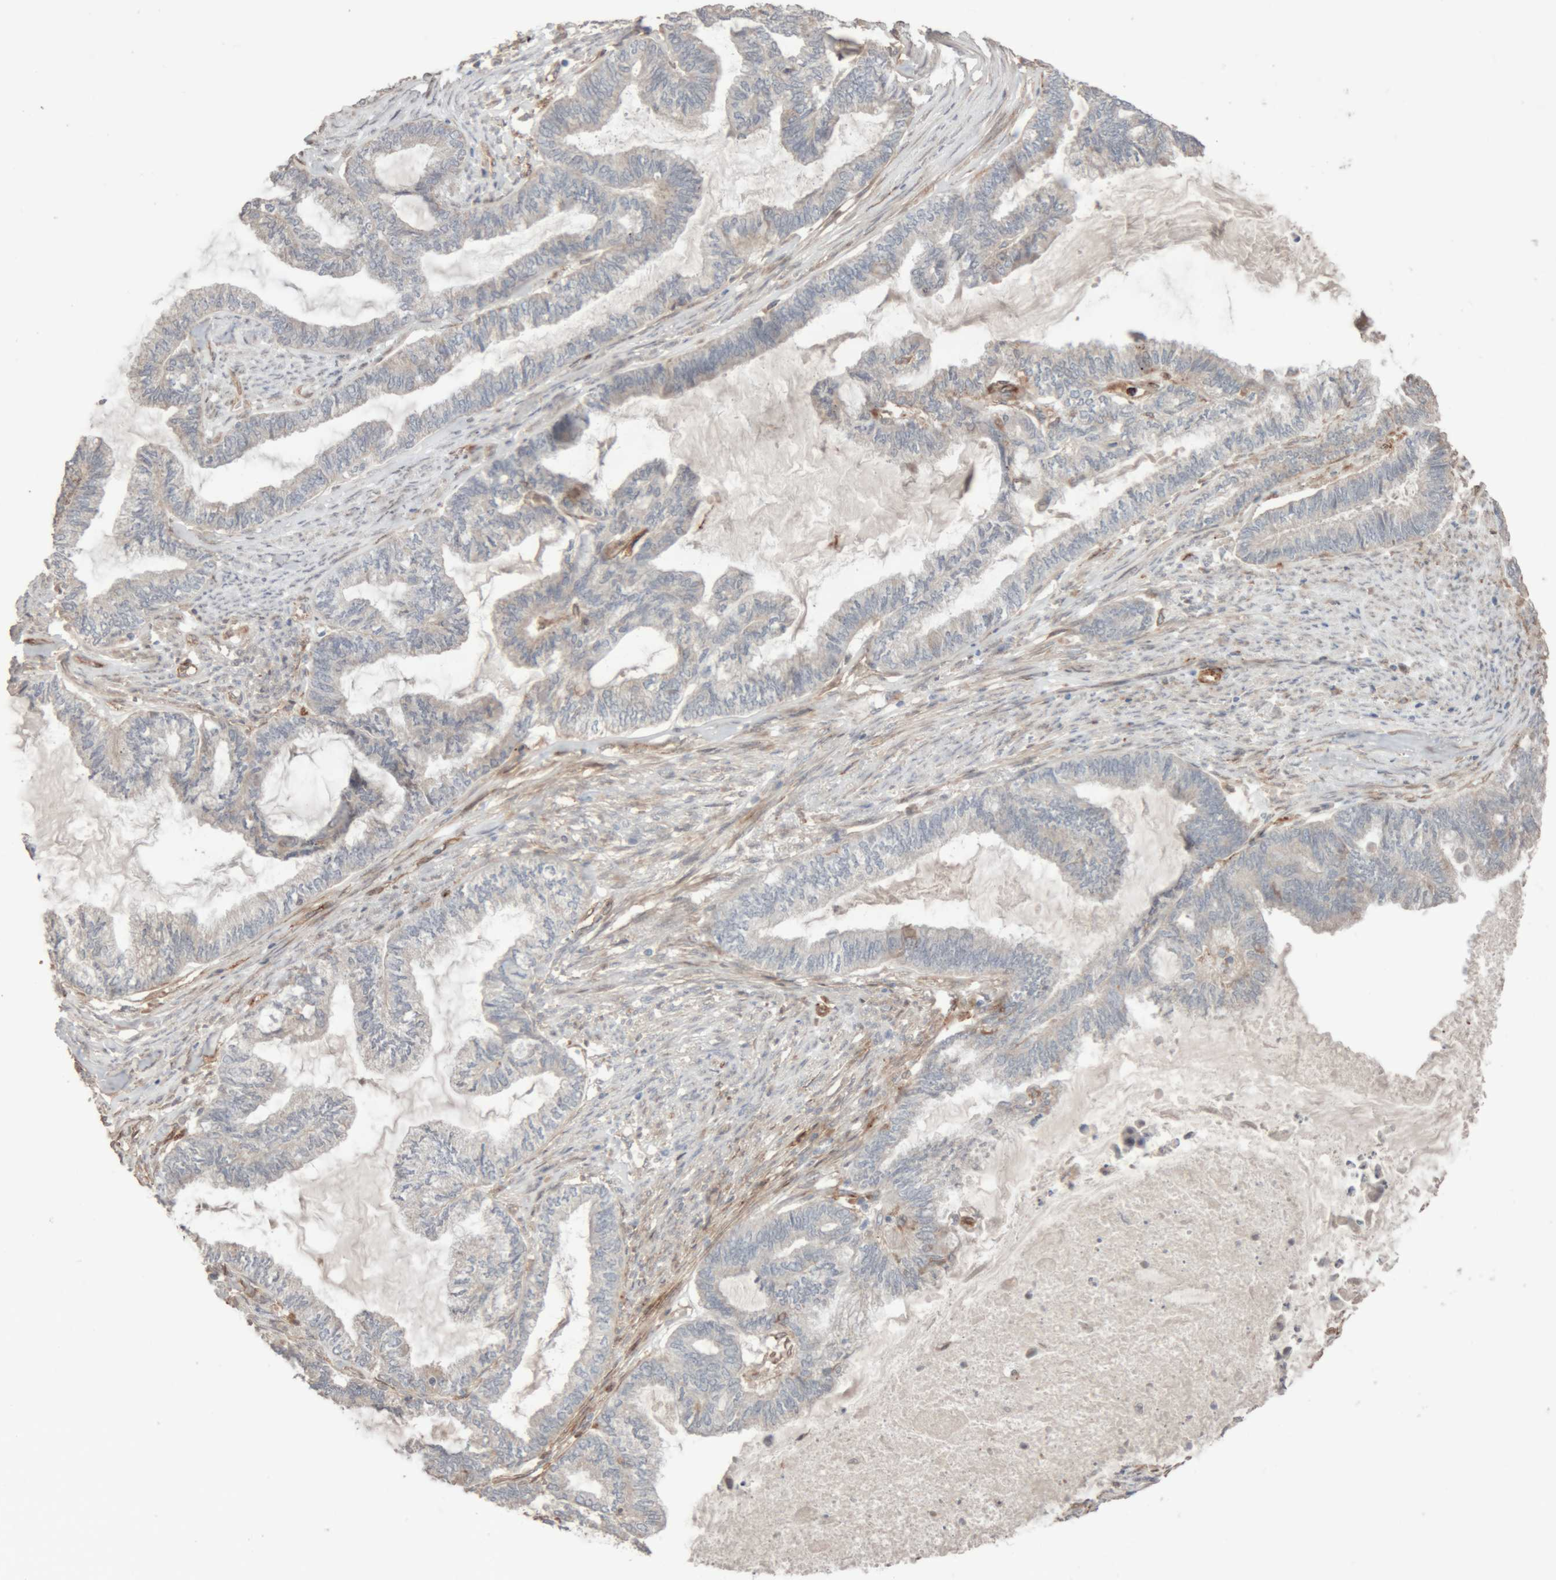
{"staining": {"intensity": "negative", "quantity": "none", "location": "none"}, "tissue": "endometrial cancer", "cell_type": "Tumor cells", "image_type": "cancer", "snomed": [{"axis": "morphology", "description": "Adenocarcinoma, NOS"}, {"axis": "topography", "description": "Endometrium"}], "caption": "IHC image of endometrial cancer stained for a protein (brown), which reveals no staining in tumor cells.", "gene": "RAB32", "patient": {"sex": "female", "age": 86}}